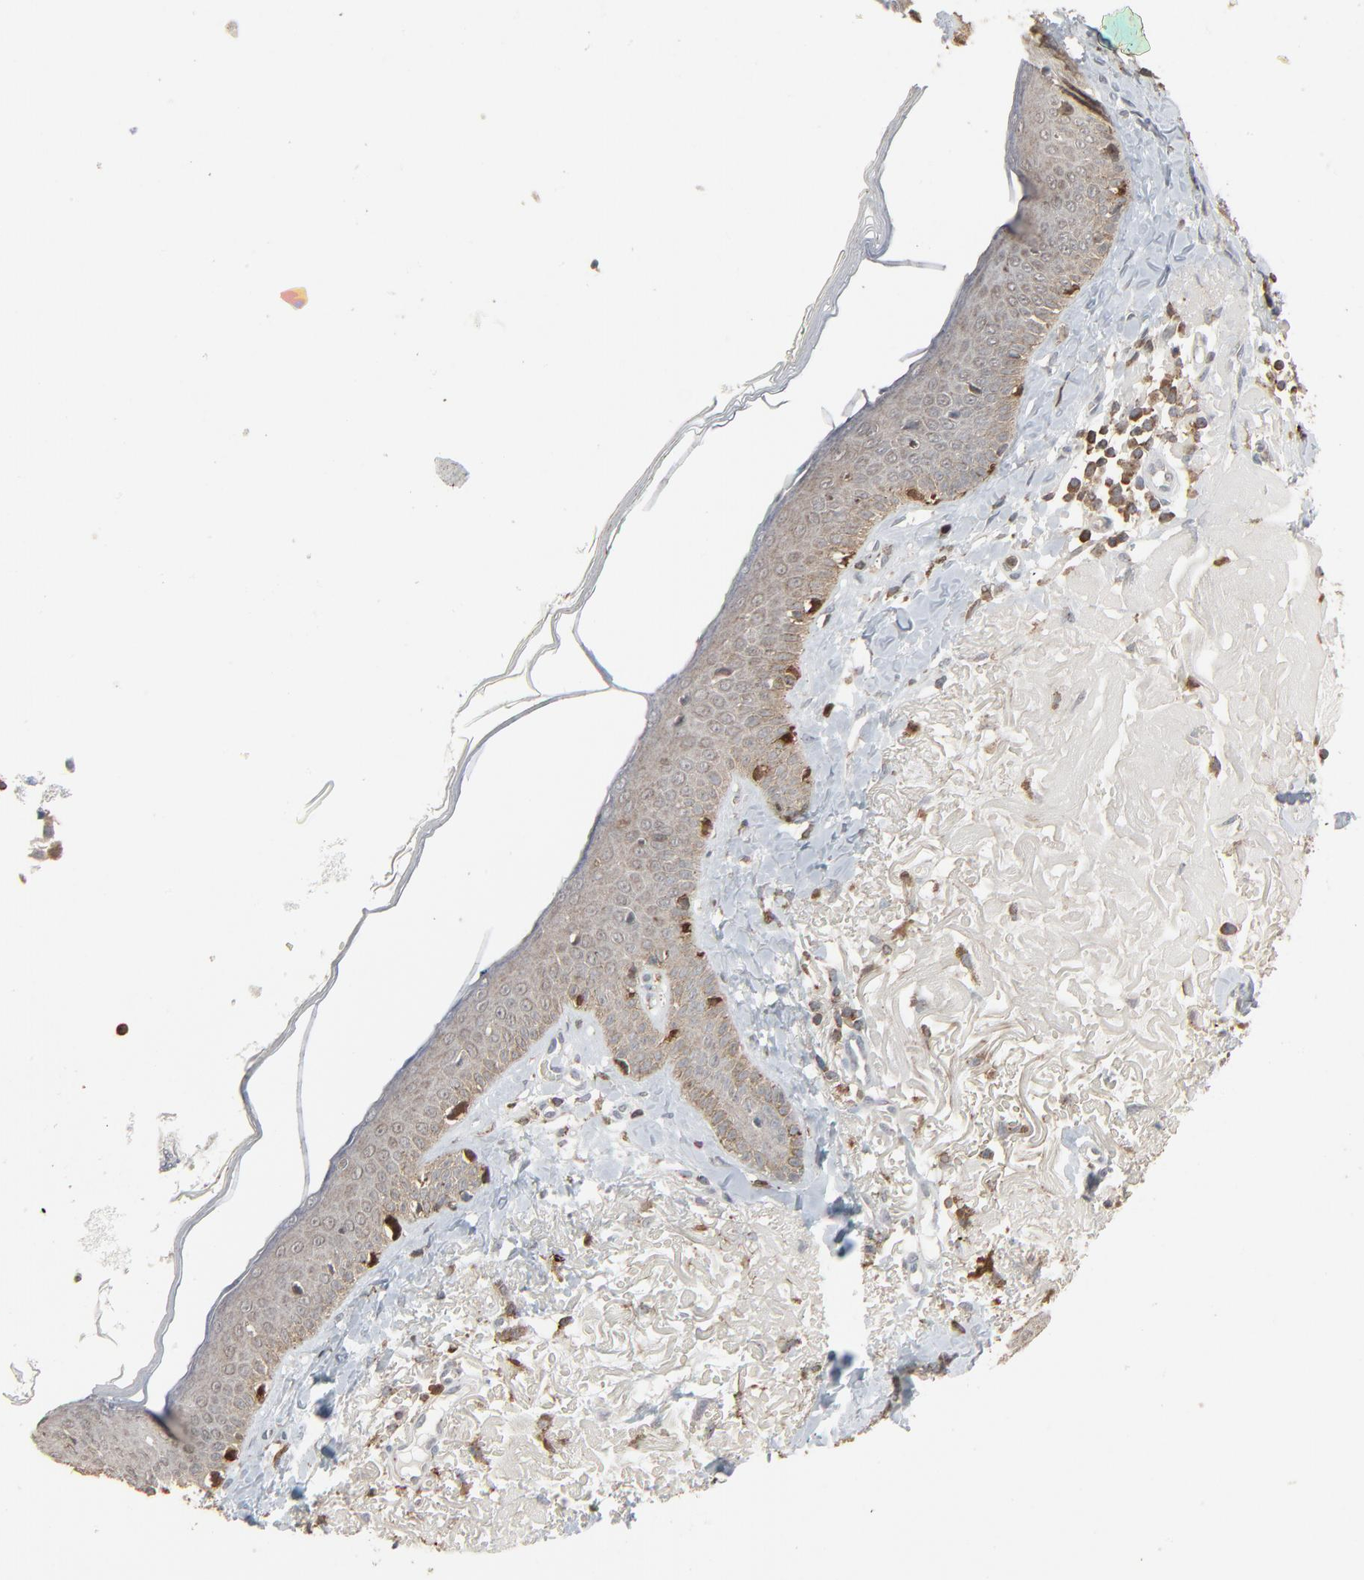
{"staining": {"intensity": "negative", "quantity": "none", "location": "none"}, "tissue": "skin cancer", "cell_type": "Tumor cells", "image_type": "cancer", "snomed": [{"axis": "morphology", "description": "Basal cell carcinoma"}, {"axis": "topography", "description": "Skin"}], "caption": "IHC micrograph of human skin basal cell carcinoma stained for a protein (brown), which exhibits no expression in tumor cells.", "gene": "DOCK8", "patient": {"sex": "male", "age": 74}}